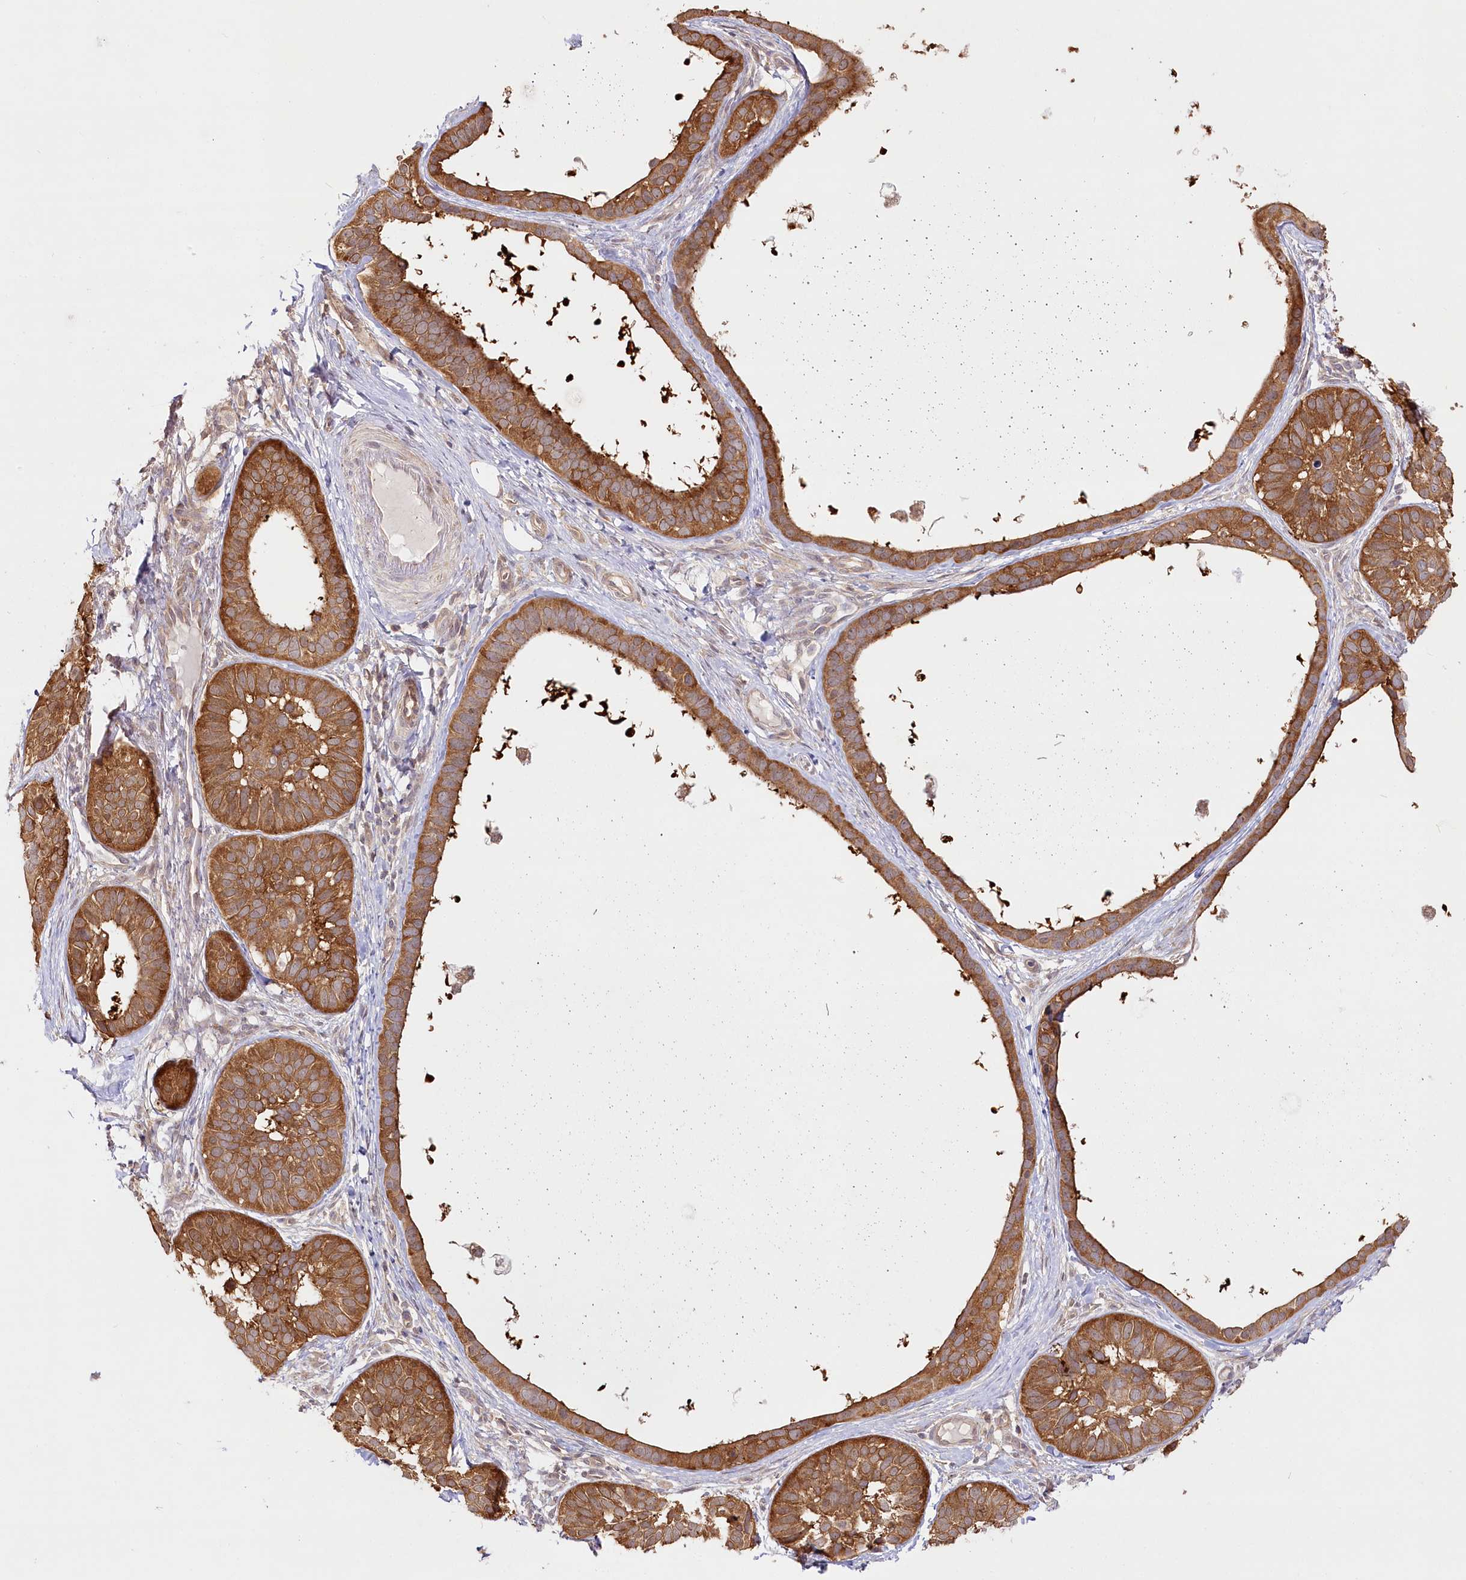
{"staining": {"intensity": "strong", "quantity": ">75%", "location": "cytoplasmic/membranous"}, "tissue": "skin cancer", "cell_type": "Tumor cells", "image_type": "cancer", "snomed": [{"axis": "morphology", "description": "Basal cell carcinoma"}, {"axis": "topography", "description": "Skin"}], "caption": "High-power microscopy captured an immunohistochemistry micrograph of skin cancer (basal cell carcinoma), revealing strong cytoplasmic/membranous expression in approximately >75% of tumor cells.", "gene": "INPP4B", "patient": {"sex": "male", "age": 62}}